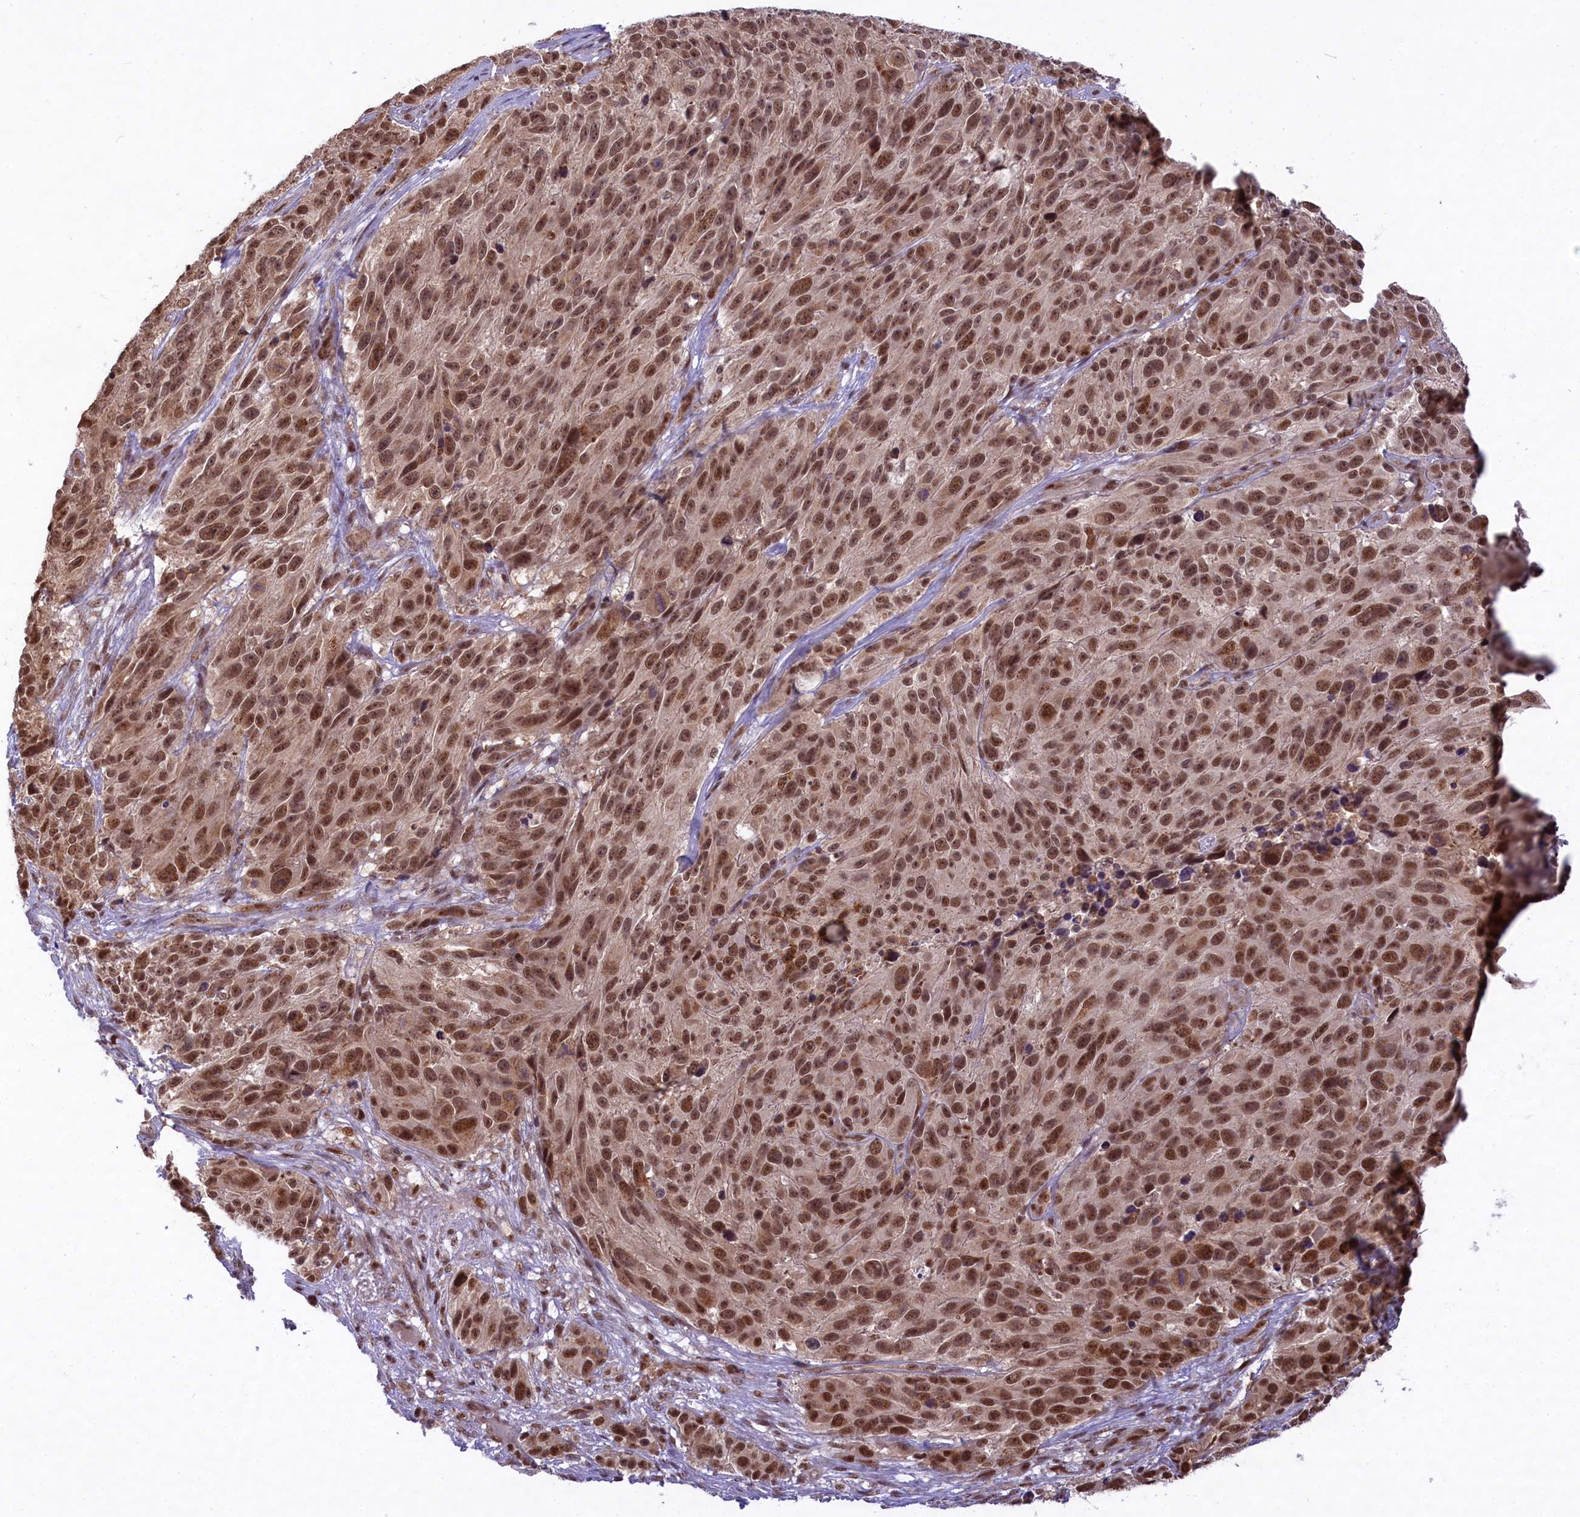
{"staining": {"intensity": "moderate", "quantity": ">75%", "location": "nuclear"}, "tissue": "melanoma", "cell_type": "Tumor cells", "image_type": "cancer", "snomed": [{"axis": "morphology", "description": "Malignant melanoma, NOS"}, {"axis": "topography", "description": "Skin"}], "caption": "Malignant melanoma stained with DAB (3,3'-diaminobenzidine) immunohistochemistry (IHC) exhibits medium levels of moderate nuclear positivity in approximately >75% of tumor cells. Immunohistochemistry stains the protein of interest in brown and the nuclei are stained blue.", "gene": "CARD8", "patient": {"sex": "male", "age": 84}}